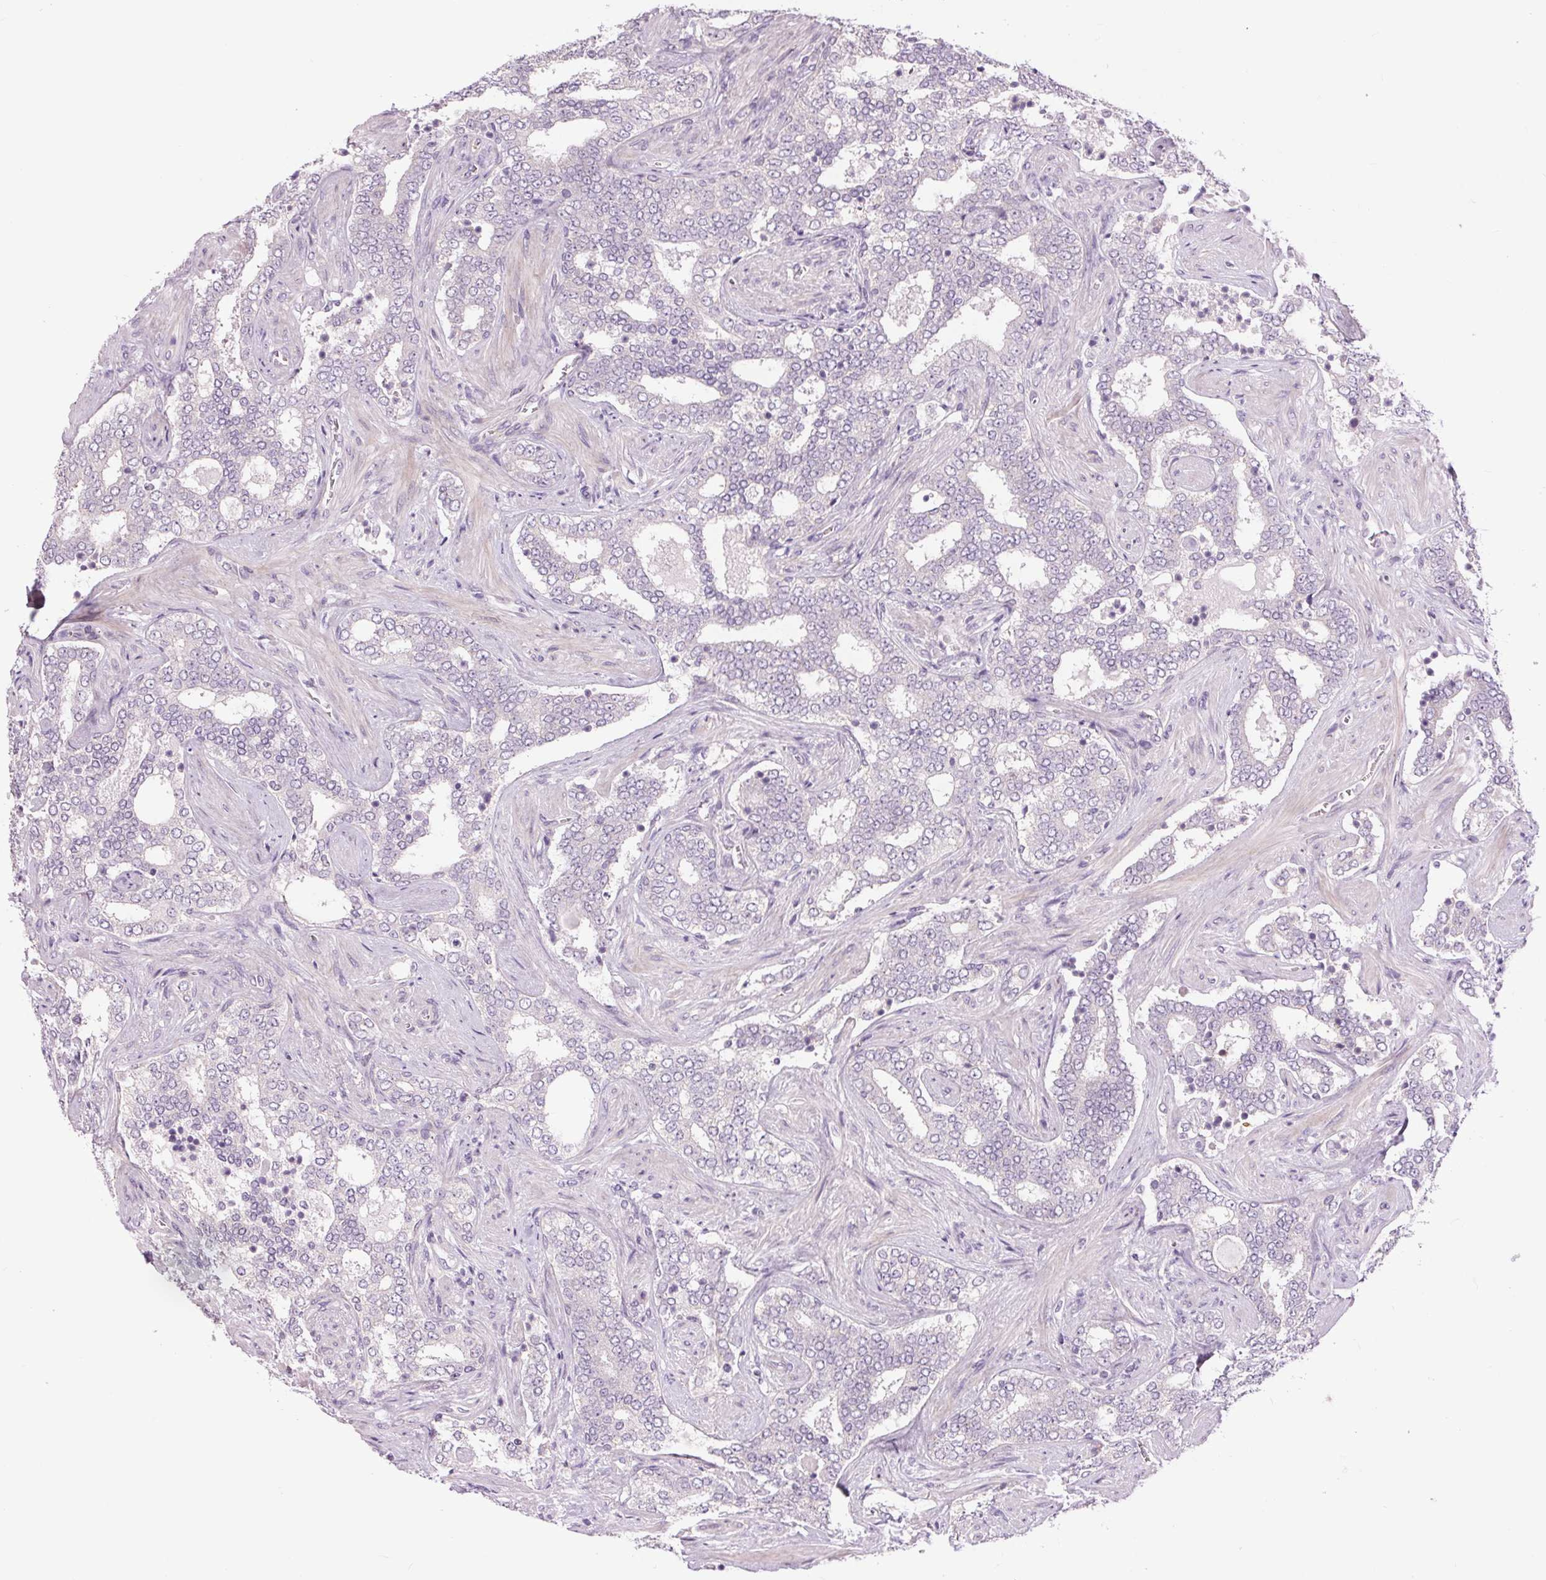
{"staining": {"intensity": "negative", "quantity": "none", "location": "none"}, "tissue": "prostate cancer", "cell_type": "Tumor cells", "image_type": "cancer", "snomed": [{"axis": "morphology", "description": "Adenocarcinoma, High grade"}, {"axis": "topography", "description": "Prostate"}], "caption": "Immunohistochemical staining of human prostate cancer displays no significant staining in tumor cells.", "gene": "CTNNA3", "patient": {"sex": "male", "age": 60}}